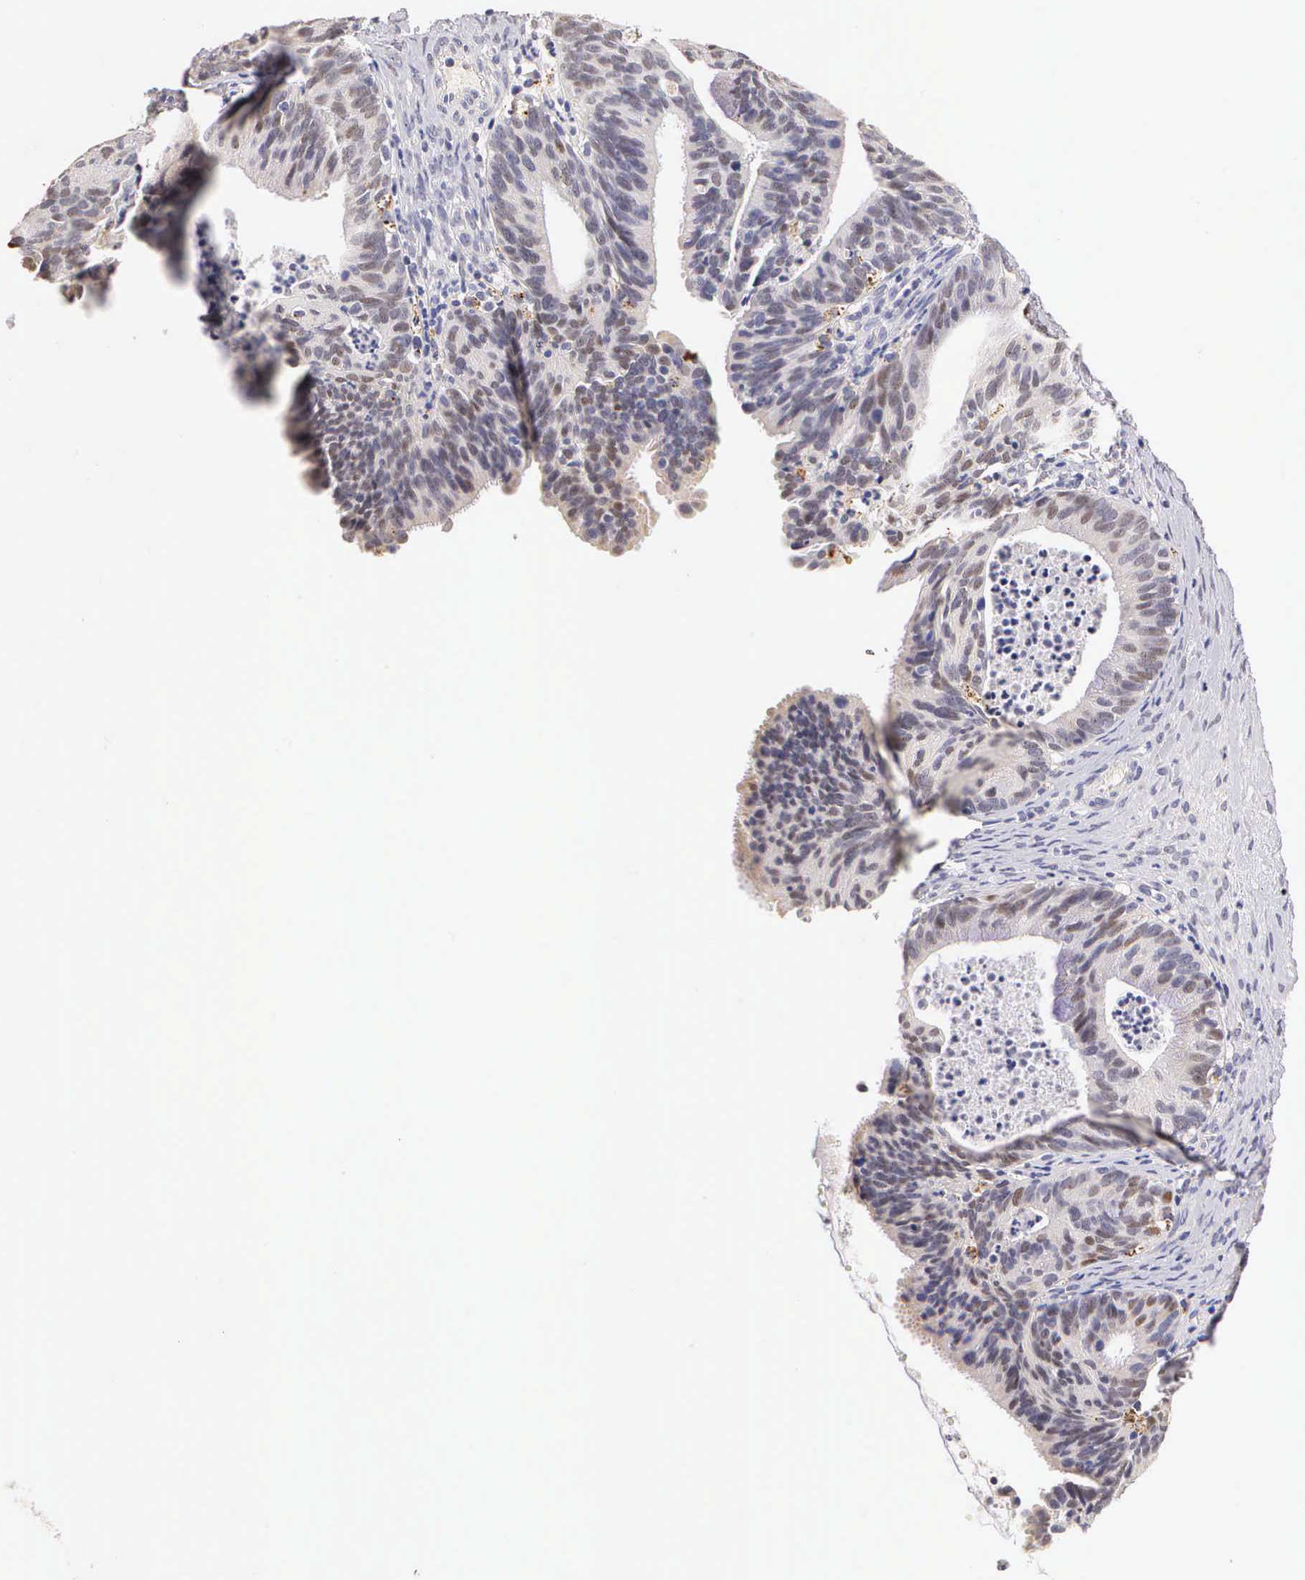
{"staining": {"intensity": "weak", "quantity": "25%-75%", "location": "nuclear"}, "tissue": "ovarian cancer", "cell_type": "Tumor cells", "image_type": "cancer", "snomed": [{"axis": "morphology", "description": "Carcinoma, endometroid"}, {"axis": "topography", "description": "Ovary"}], "caption": "Ovarian cancer (endometroid carcinoma) was stained to show a protein in brown. There is low levels of weak nuclear positivity in approximately 25%-75% of tumor cells. The protein of interest is stained brown, and the nuclei are stained in blue (DAB IHC with brightfield microscopy, high magnification).", "gene": "ESR1", "patient": {"sex": "female", "age": 52}}